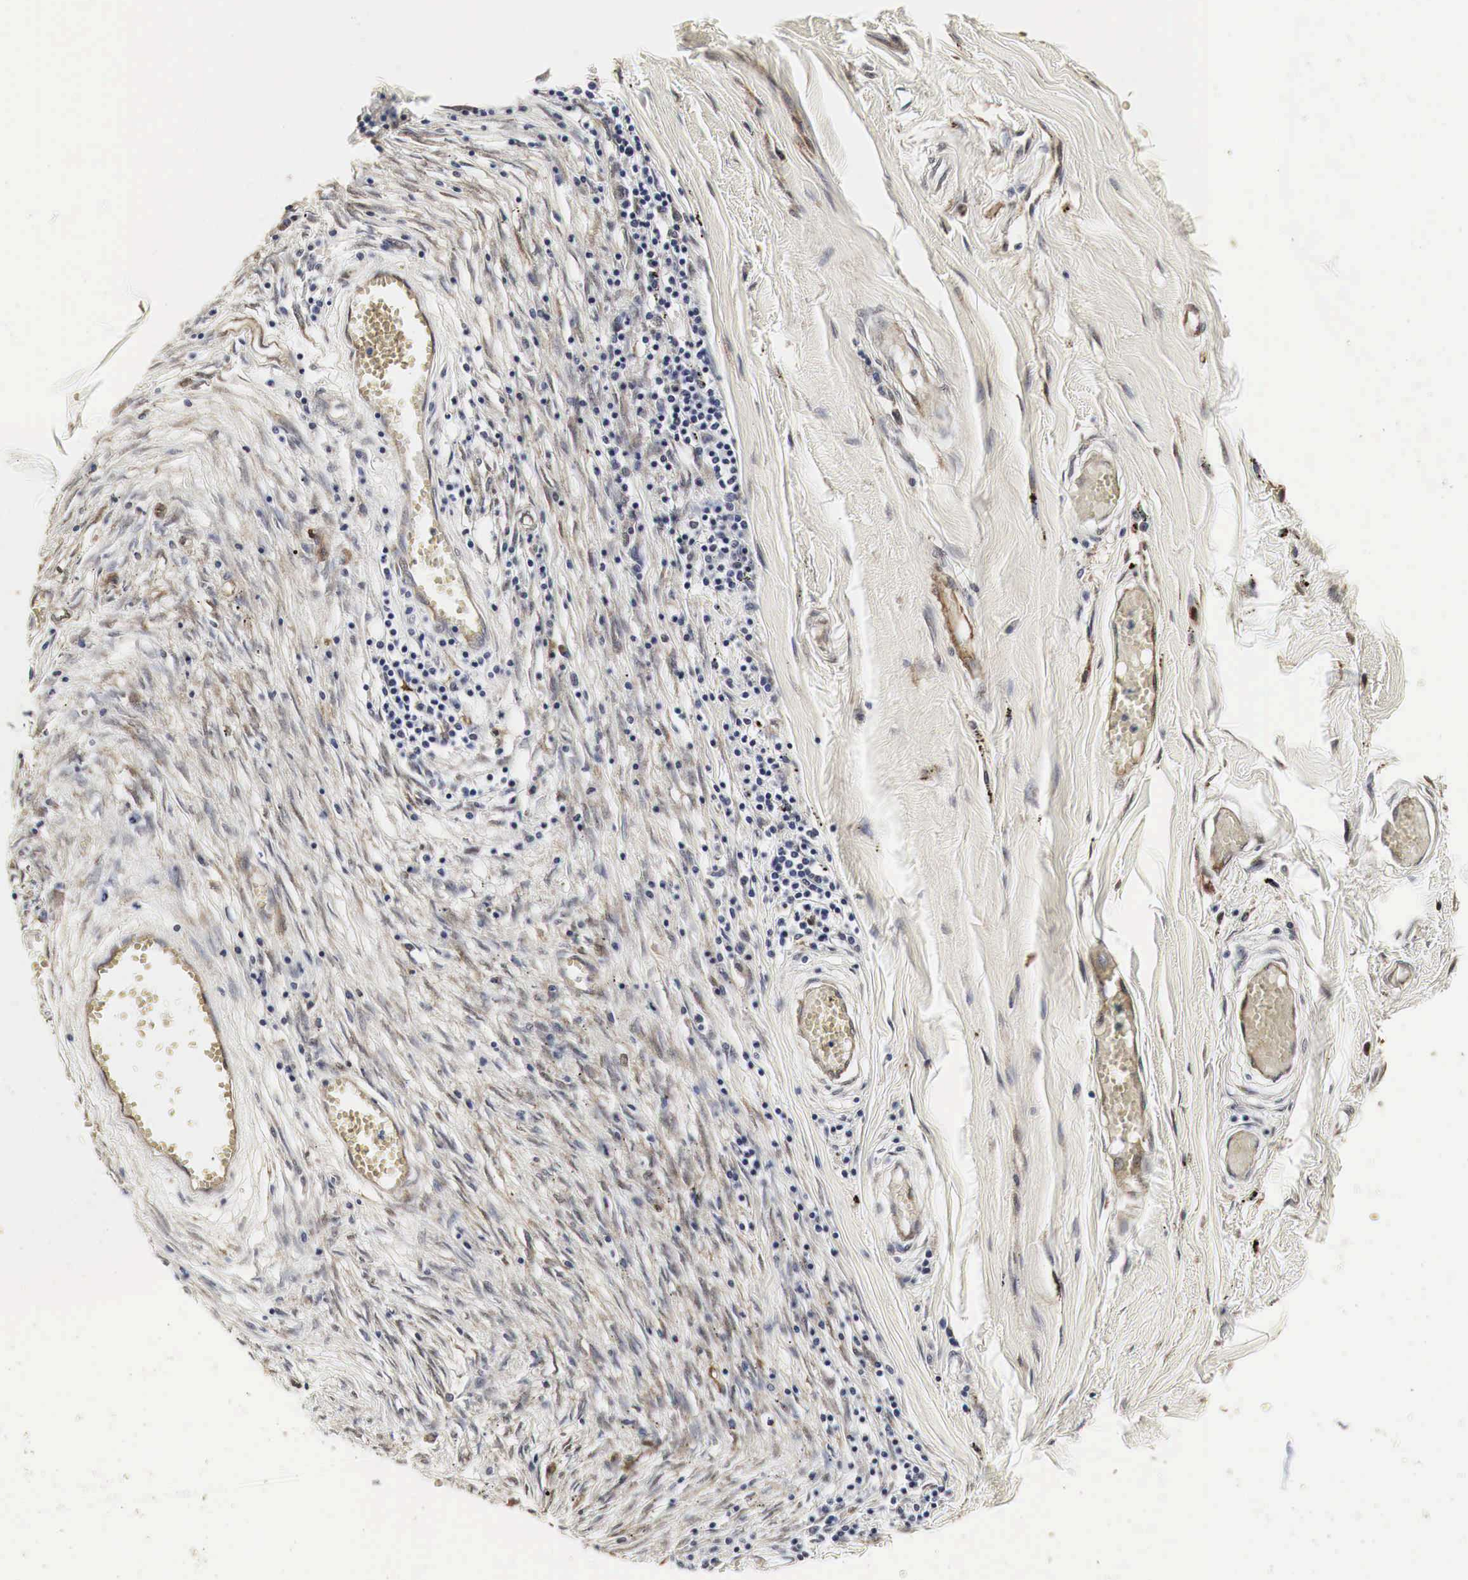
{"staining": {"intensity": "moderate", "quantity": ">75%", "location": "nuclear"}, "tissue": "adipose tissue", "cell_type": "Adipocytes", "image_type": "normal", "snomed": [{"axis": "morphology", "description": "Normal tissue, NOS"}, {"axis": "morphology", "description": "Sarcoma, NOS"}, {"axis": "topography", "description": "Skin"}, {"axis": "topography", "description": "Soft tissue"}], "caption": "Protein staining of benign adipose tissue displays moderate nuclear staining in about >75% of adipocytes. Immunohistochemistry (ihc) stains the protein in brown and the nuclei are stained blue.", "gene": "SPIN1", "patient": {"sex": "female", "age": 51}}